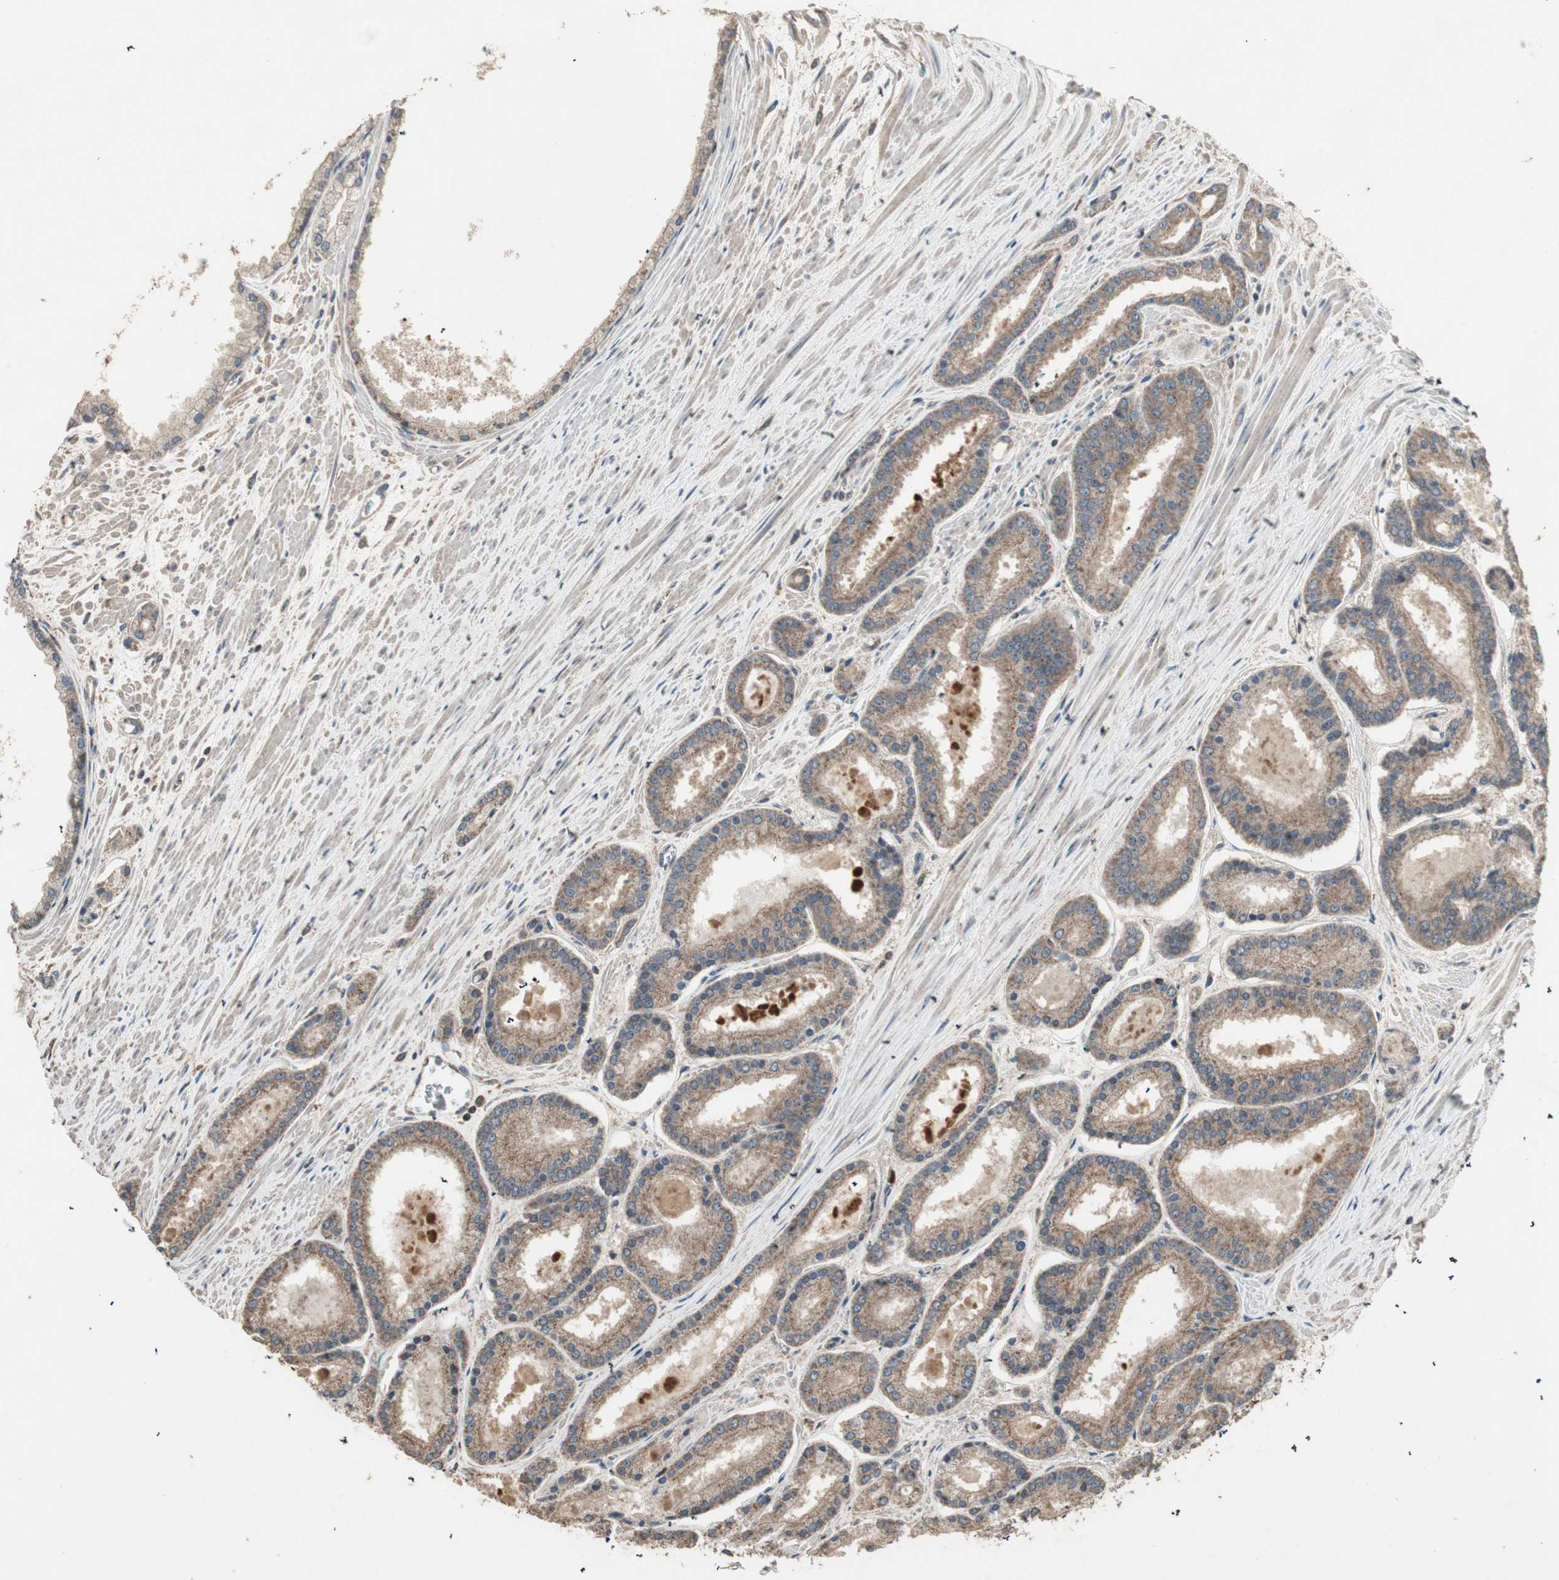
{"staining": {"intensity": "moderate", "quantity": ">75%", "location": "cytoplasmic/membranous"}, "tissue": "prostate cancer", "cell_type": "Tumor cells", "image_type": "cancer", "snomed": [{"axis": "morphology", "description": "Adenocarcinoma, Low grade"}, {"axis": "topography", "description": "Prostate"}], "caption": "A brown stain shows moderate cytoplasmic/membranous expression of a protein in prostate cancer tumor cells.", "gene": "UBAC1", "patient": {"sex": "male", "age": 59}}